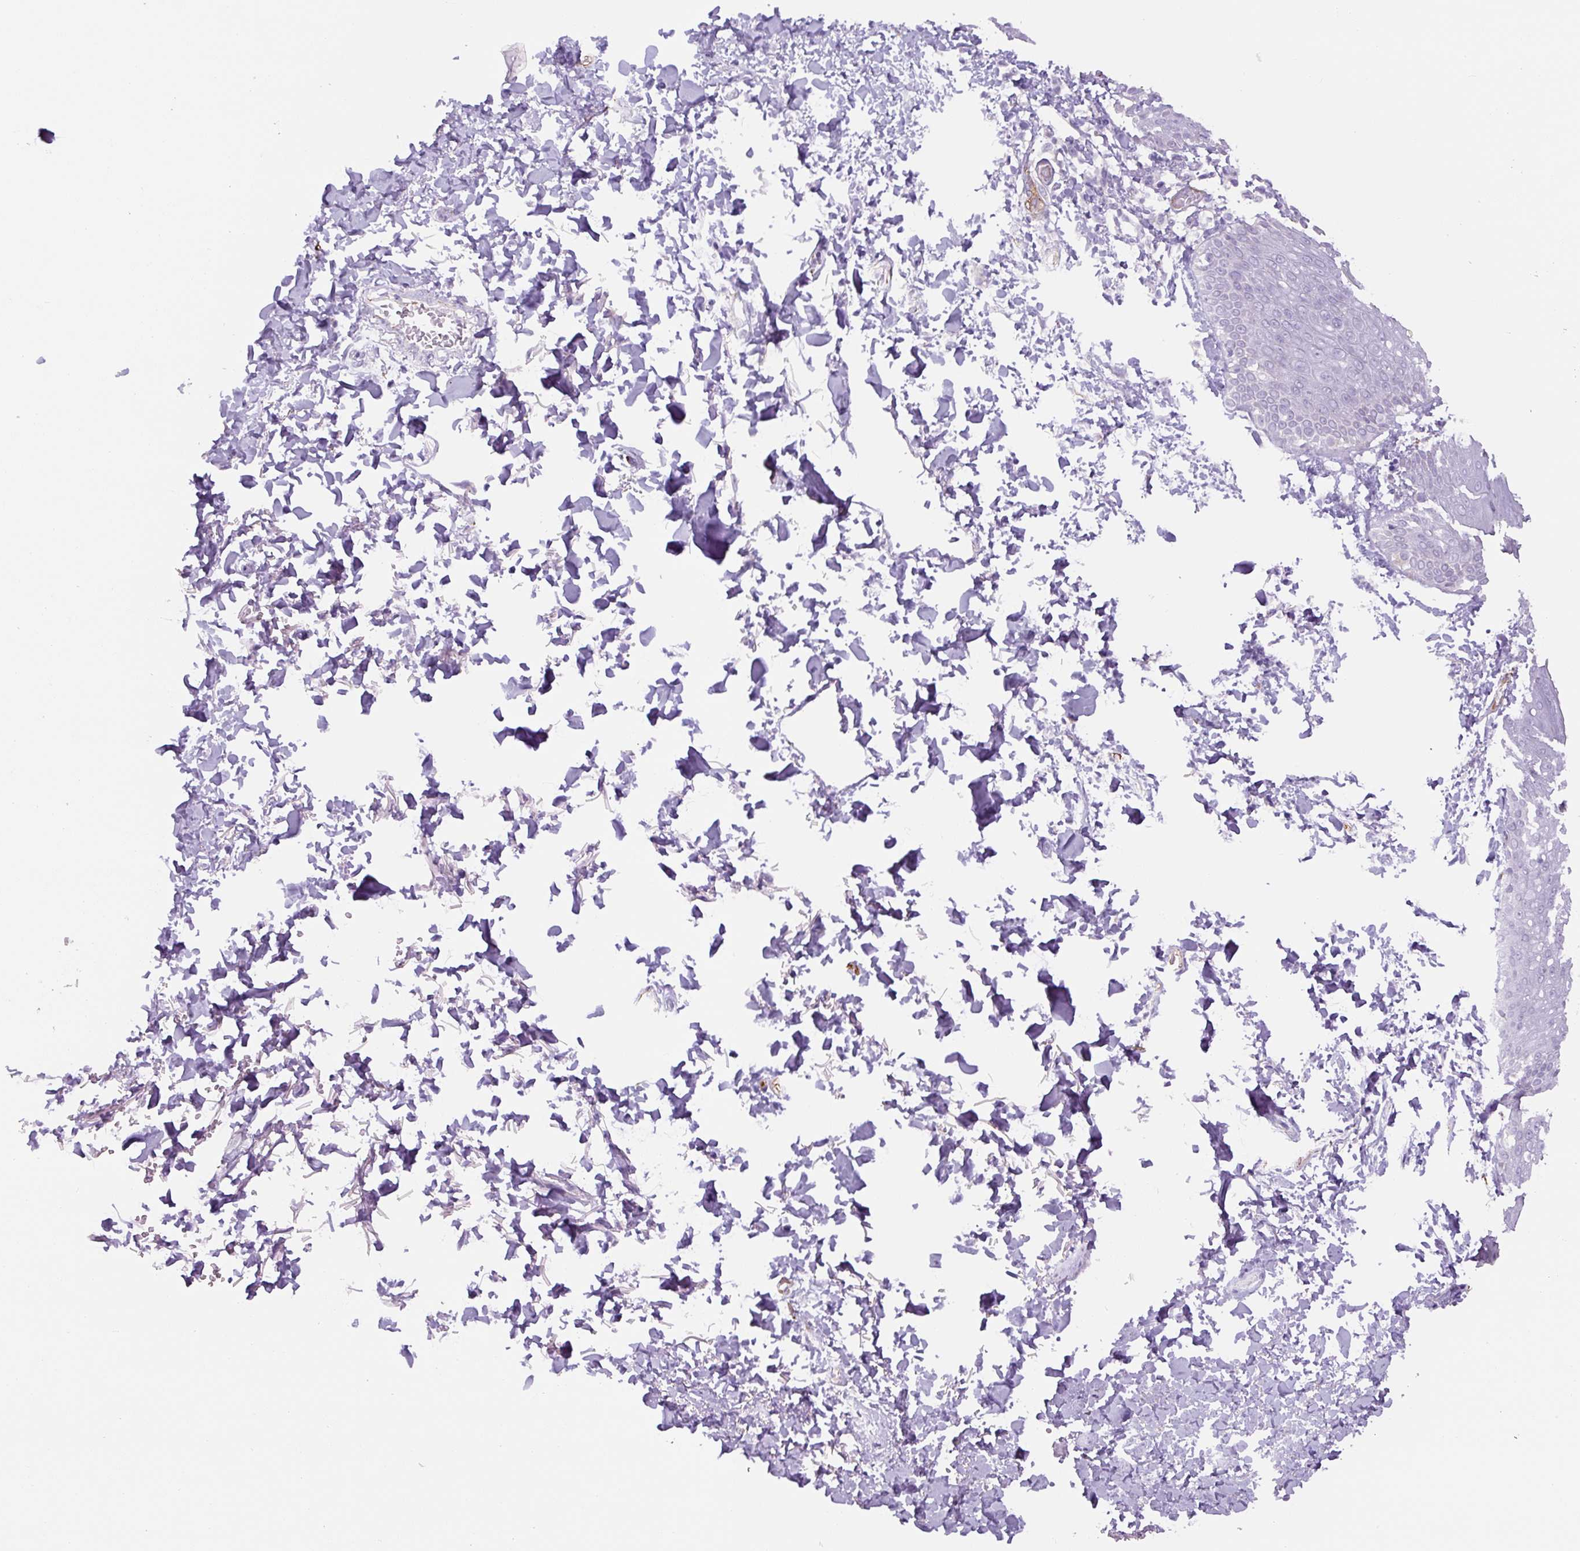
{"staining": {"intensity": "negative", "quantity": "none", "location": "none"}, "tissue": "skin", "cell_type": "Epidermal cells", "image_type": "normal", "snomed": [{"axis": "morphology", "description": "Normal tissue, NOS"}, {"axis": "topography", "description": "Peripheral nerve tissue"}], "caption": "The micrograph reveals no staining of epidermal cells in normal skin.", "gene": "NES", "patient": {"sex": "male", "age": 51}}